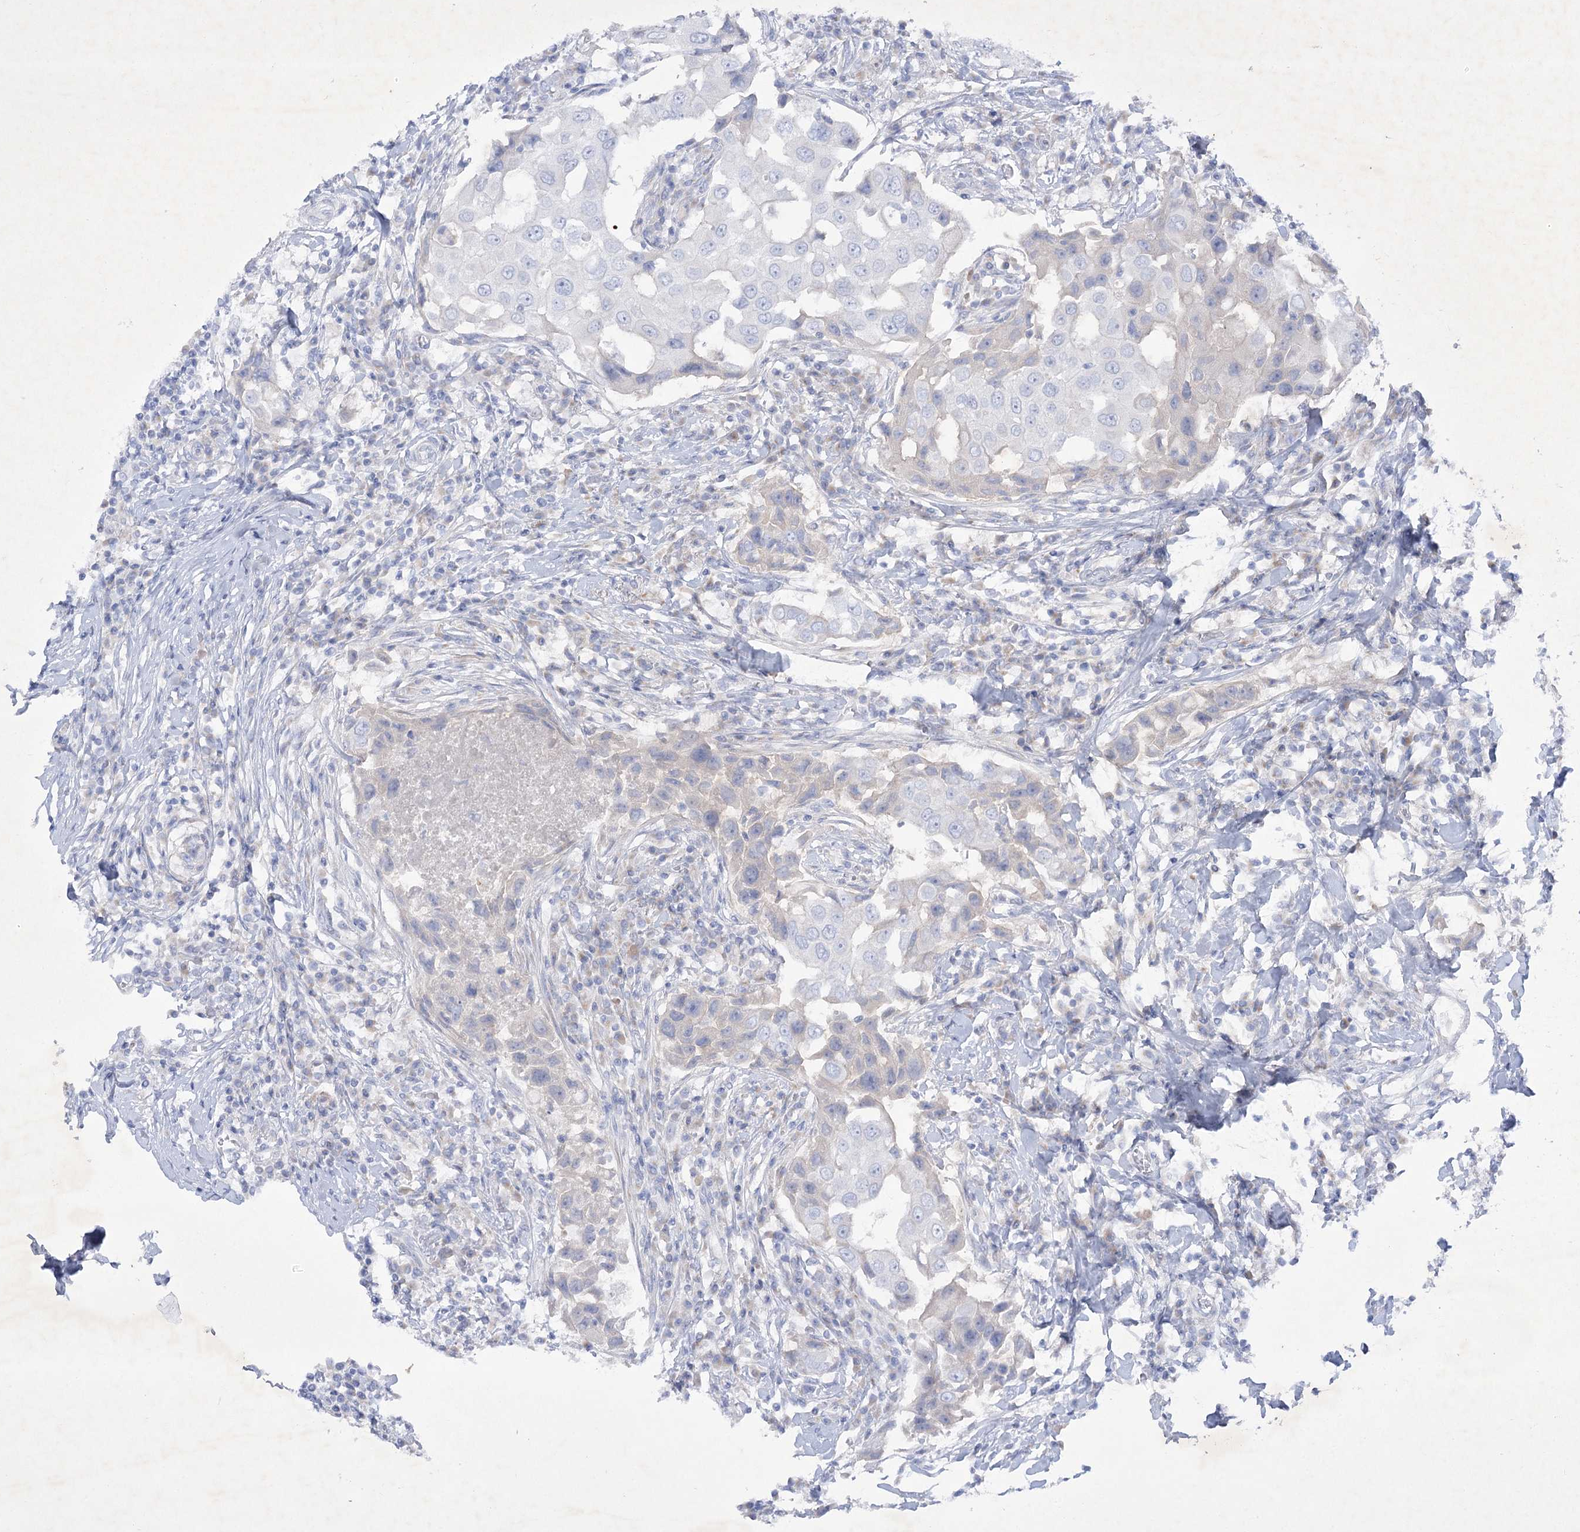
{"staining": {"intensity": "negative", "quantity": "none", "location": "none"}, "tissue": "breast cancer", "cell_type": "Tumor cells", "image_type": "cancer", "snomed": [{"axis": "morphology", "description": "Duct carcinoma"}, {"axis": "topography", "description": "Breast"}], "caption": "High power microscopy histopathology image of an immunohistochemistry (IHC) image of breast cancer (infiltrating ductal carcinoma), revealing no significant staining in tumor cells.", "gene": "GBF1", "patient": {"sex": "female", "age": 27}}